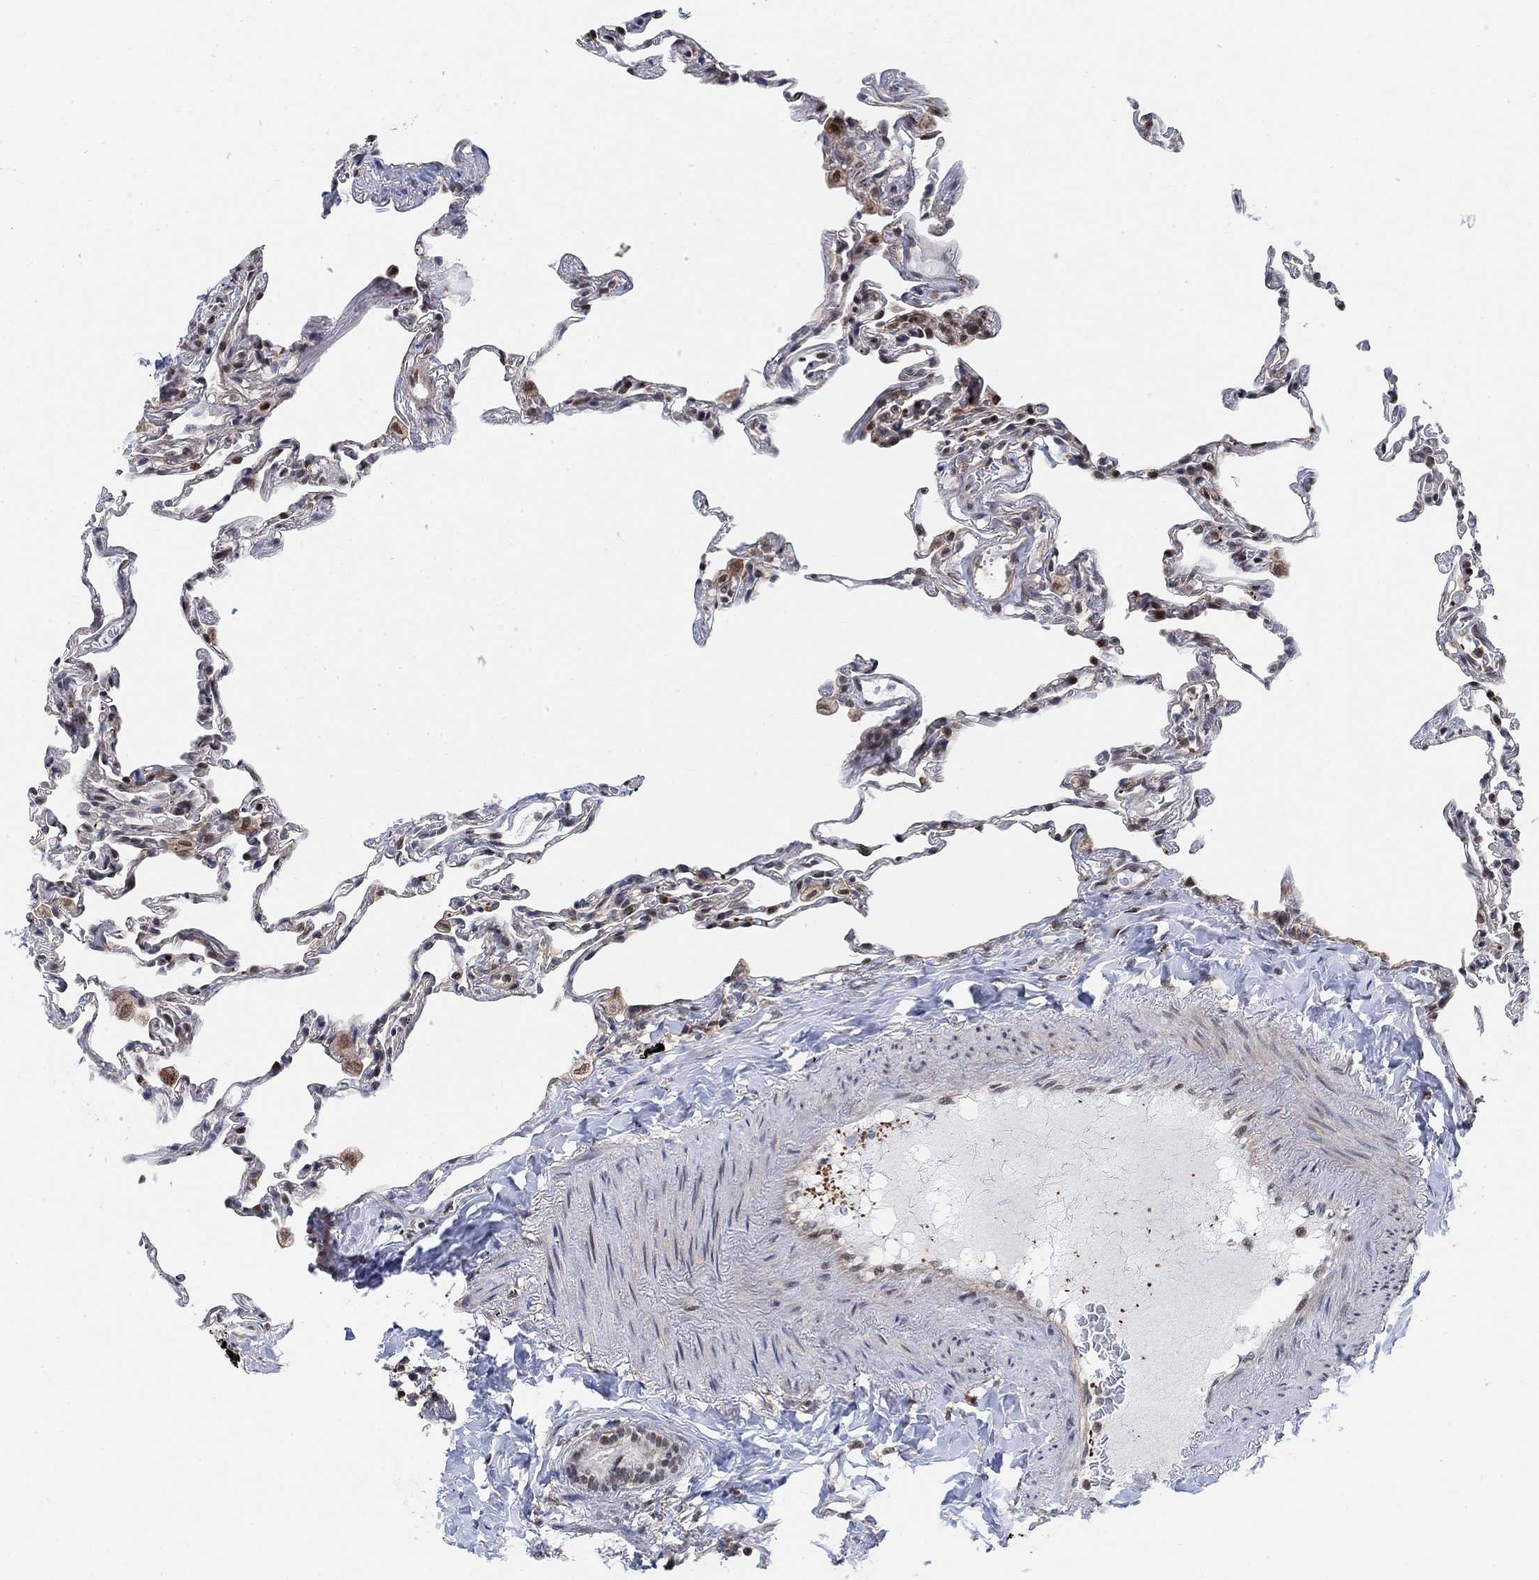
{"staining": {"intensity": "moderate", "quantity": "<25%", "location": "nuclear"}, "tissue": "lung", "cell_type": "Alveolar cells", "image_type": "normal", "snomed": [{"axis": "morphology", "description": "Normal tissue, NOS"}, {"axis": "topography", "description": "Lung"}], "caption": "Moderate nuclear staining for a protein is identified in about <25% of alveolar cells of normal lung using IHC.", "gene": "PWWP2B", "patient": {"sex": "female", "age": 57}}